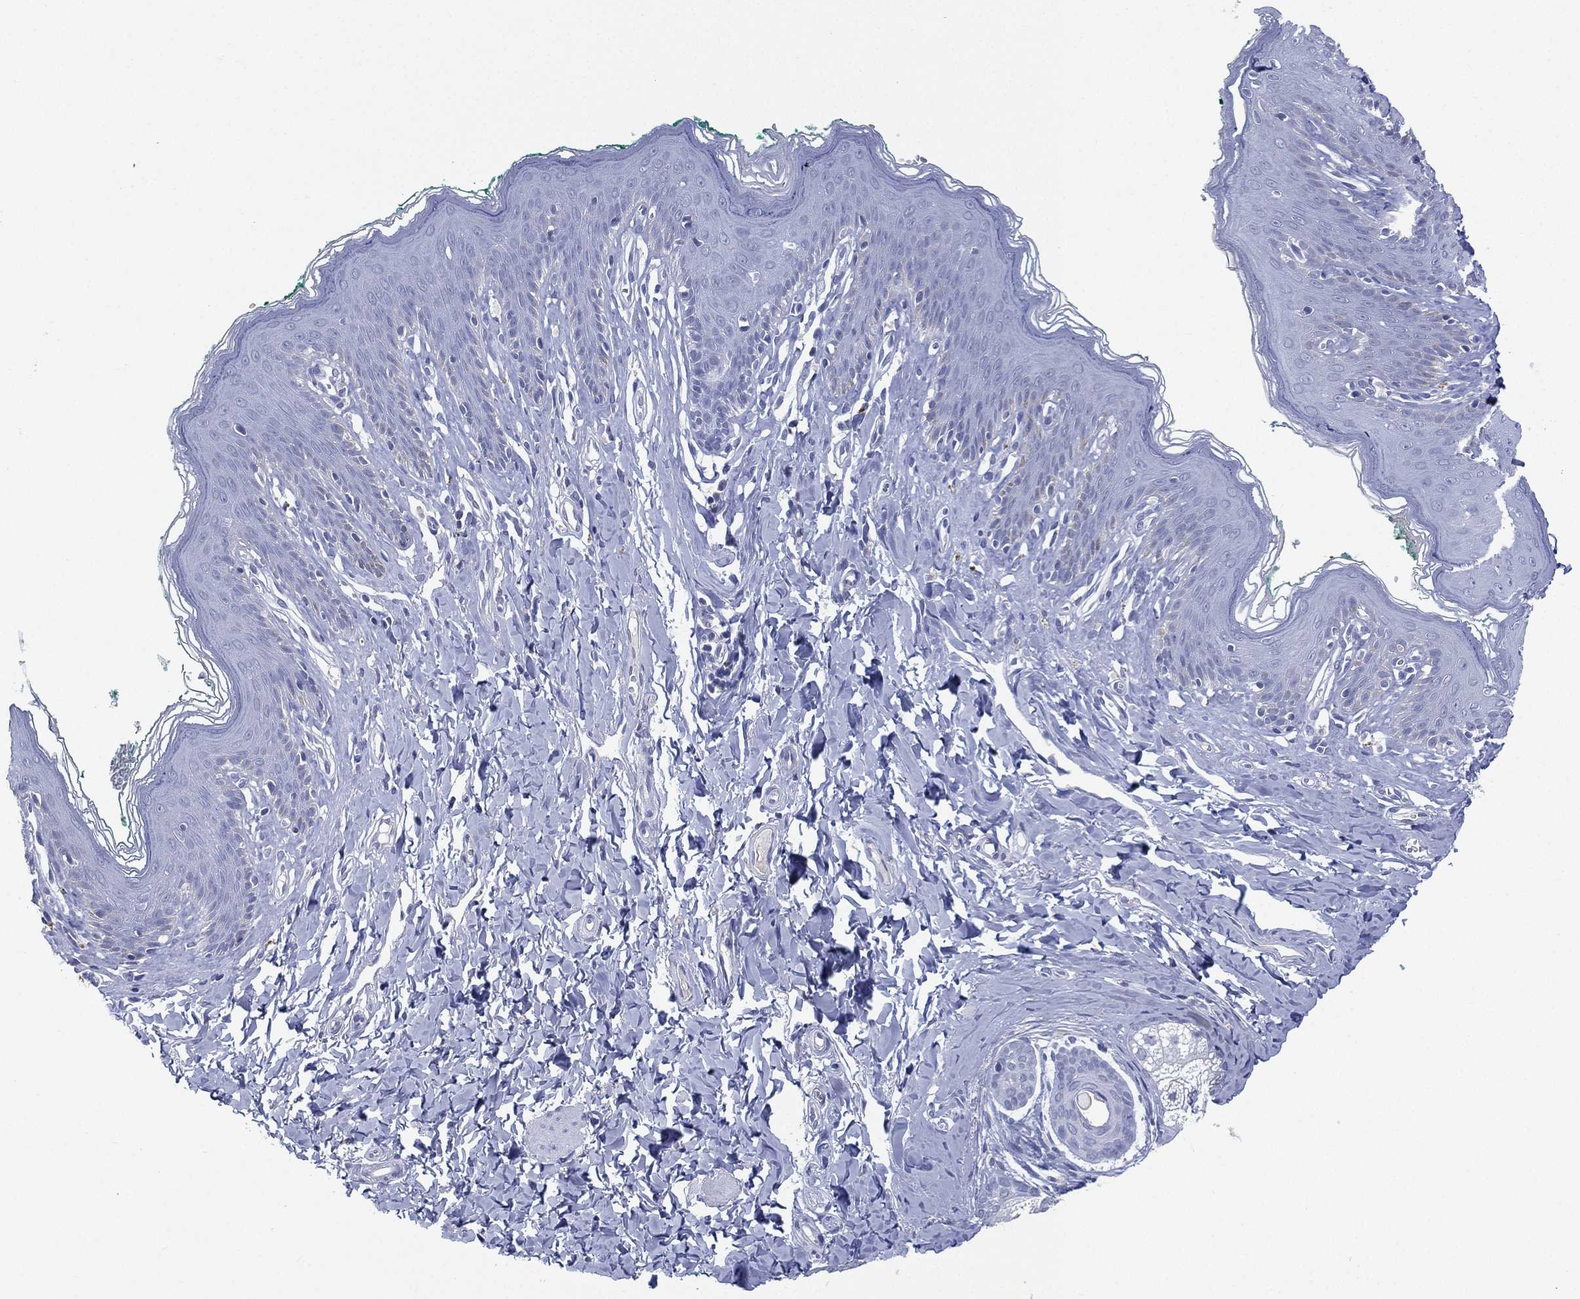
{"staining": {"intensity": "negative", "quantity": "none", "location": "none"}, "tissue": "skin", "cell_type": "Epidermal cells", "image_type": "normal", "snomed": [{"axis": "morphology", "description": "Normal tissue, NOS"}, {"axis": "topography", "description": "Vulva"}], "caption": "This micrograph is of normal skin stained with IHC to label a protein in brown with the nuclei are counter-stained blue. There is no positivity in epidermal cells.", "gene": "KRT35", "patient": {"sex": "female", "age": 66}}